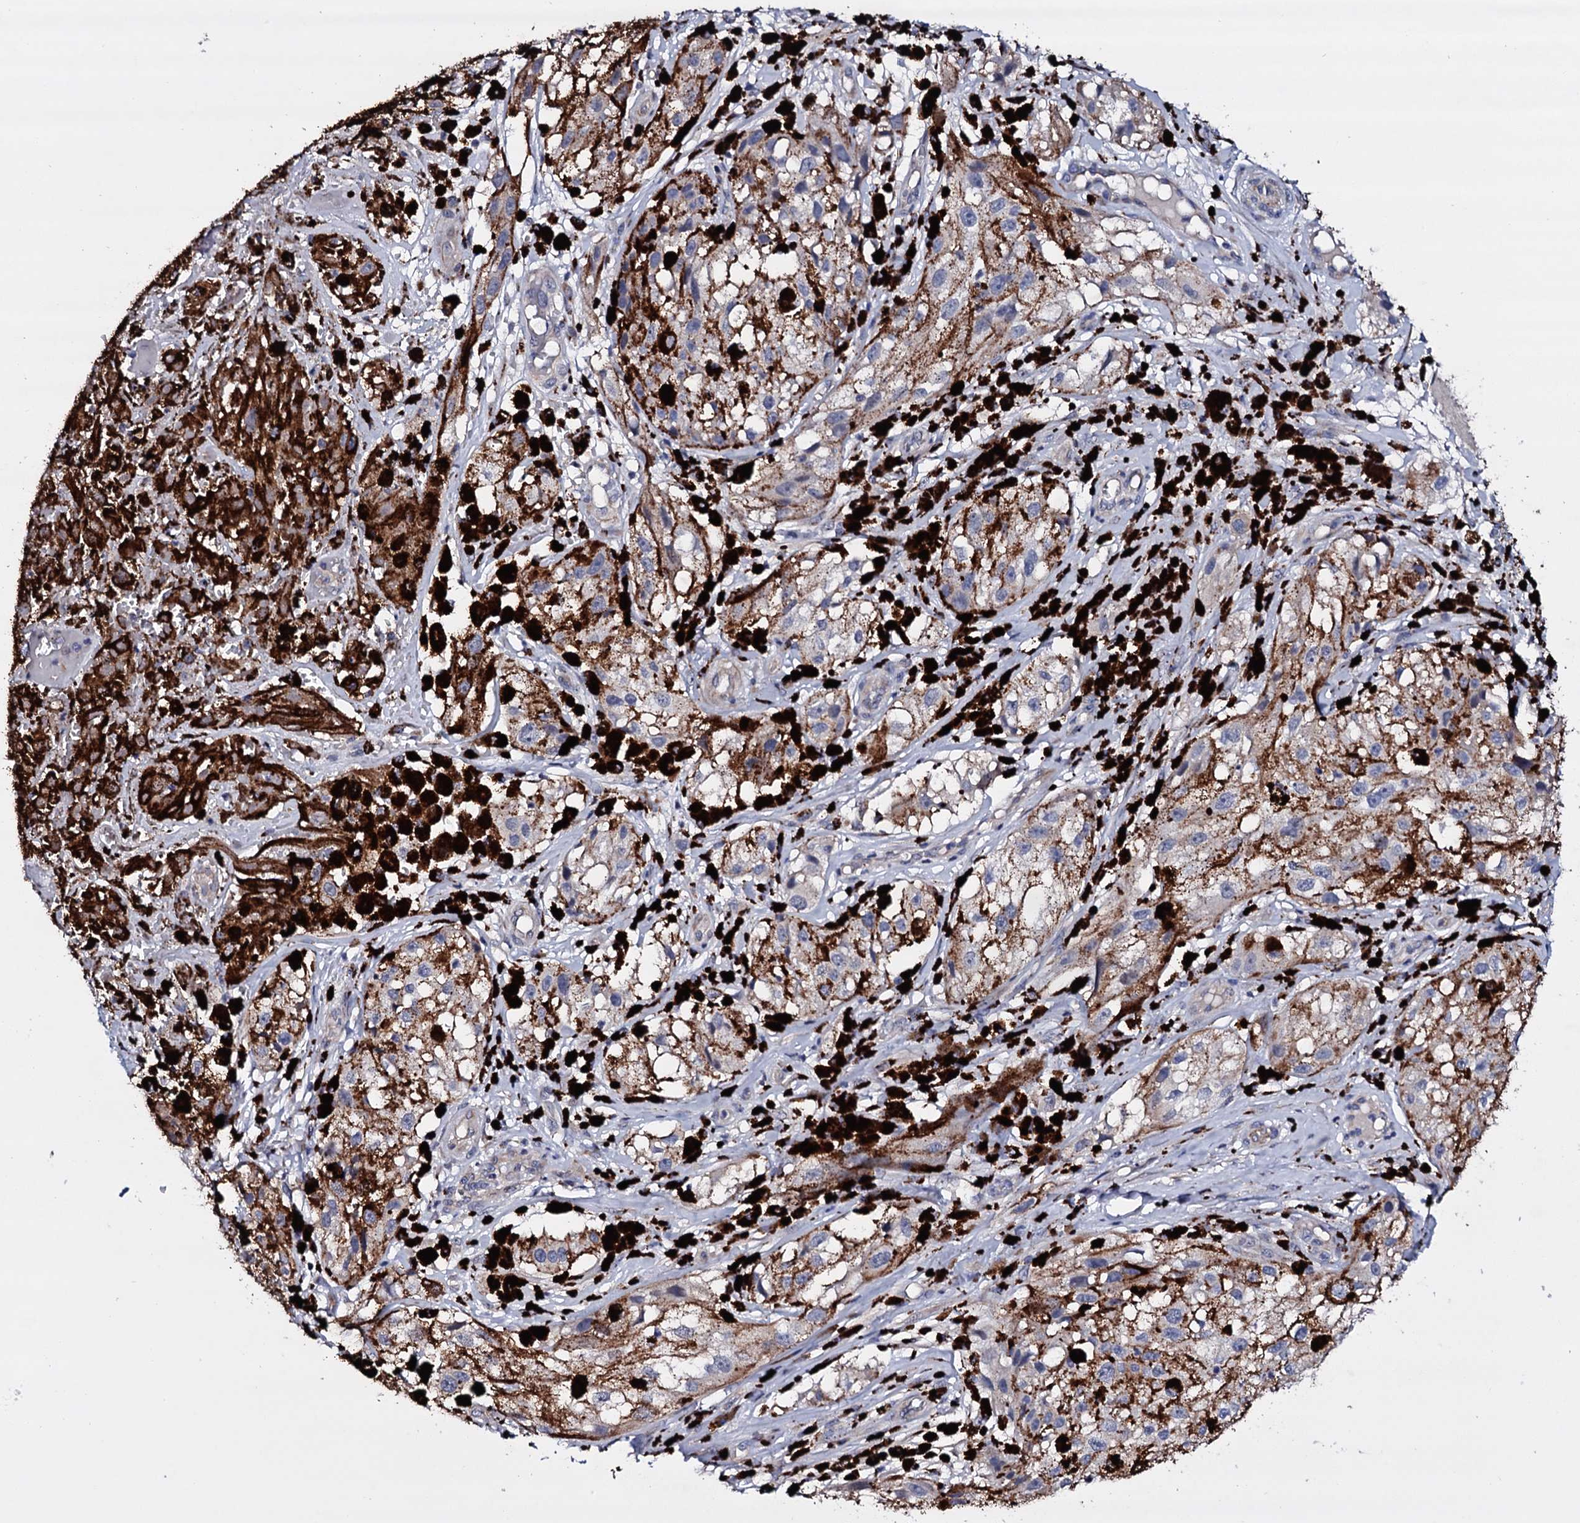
{"staining": {"intensity": "negative", "quantity": "none", "location": "none"}, "tissue": "melanoma", "cell_type": "Tumor cells", "image_type": "cancer", "snomed": [{"axis": "morphology", "description": "Malignant melanoma, NOS"}, {"axis": "topography", "description": "Skin"}], "caption": "Tumor cells are negative for brown protein staining in malignant melanoma.", "gene": "BCL2L14", "patient": {"sex": "male", "age": 88}}